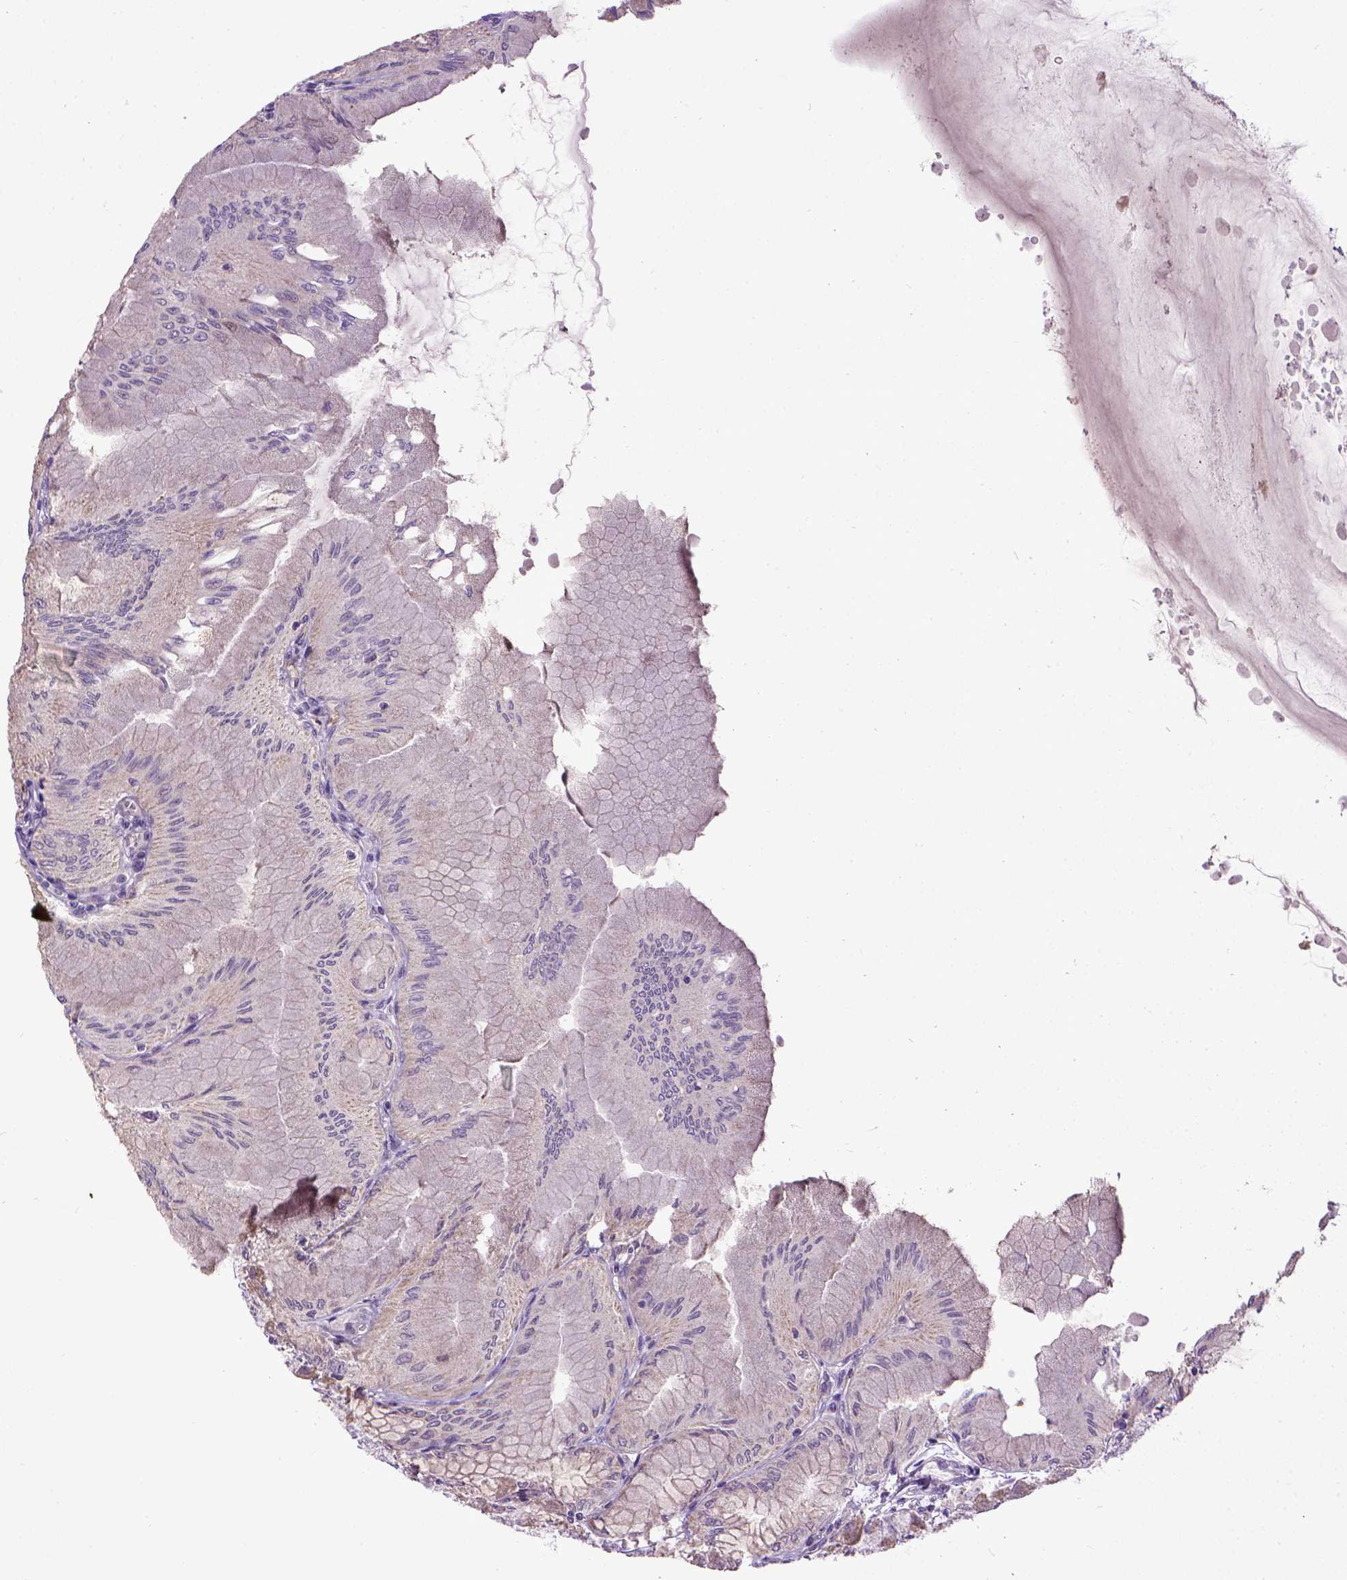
{"staining": {"intensity": "weak", "quantity": "<25%", "location": "cytoplasmic/membranous"}, "tissue": "stomach", "cell_type": "Glandular cells", "image_type": "normal", "snomed": [{"axis": "morphology", "description": "Normal tissue, NOS"}, {"axis": "topography", "description": "Stomach, upper"}], "caption": "This image is of unremarkable stomach stained with immunohistochemistry (IHC) to label a protein in brown with the nuclei are counter-stained blue. There is no expression in glandular cells. (Brightfield microscopy of DAB (3,3'-diaminobenzidine) immunohistochemistry at high magnification).", "gene": "ENG", "patient": {"sex": "male", "age": 60}}